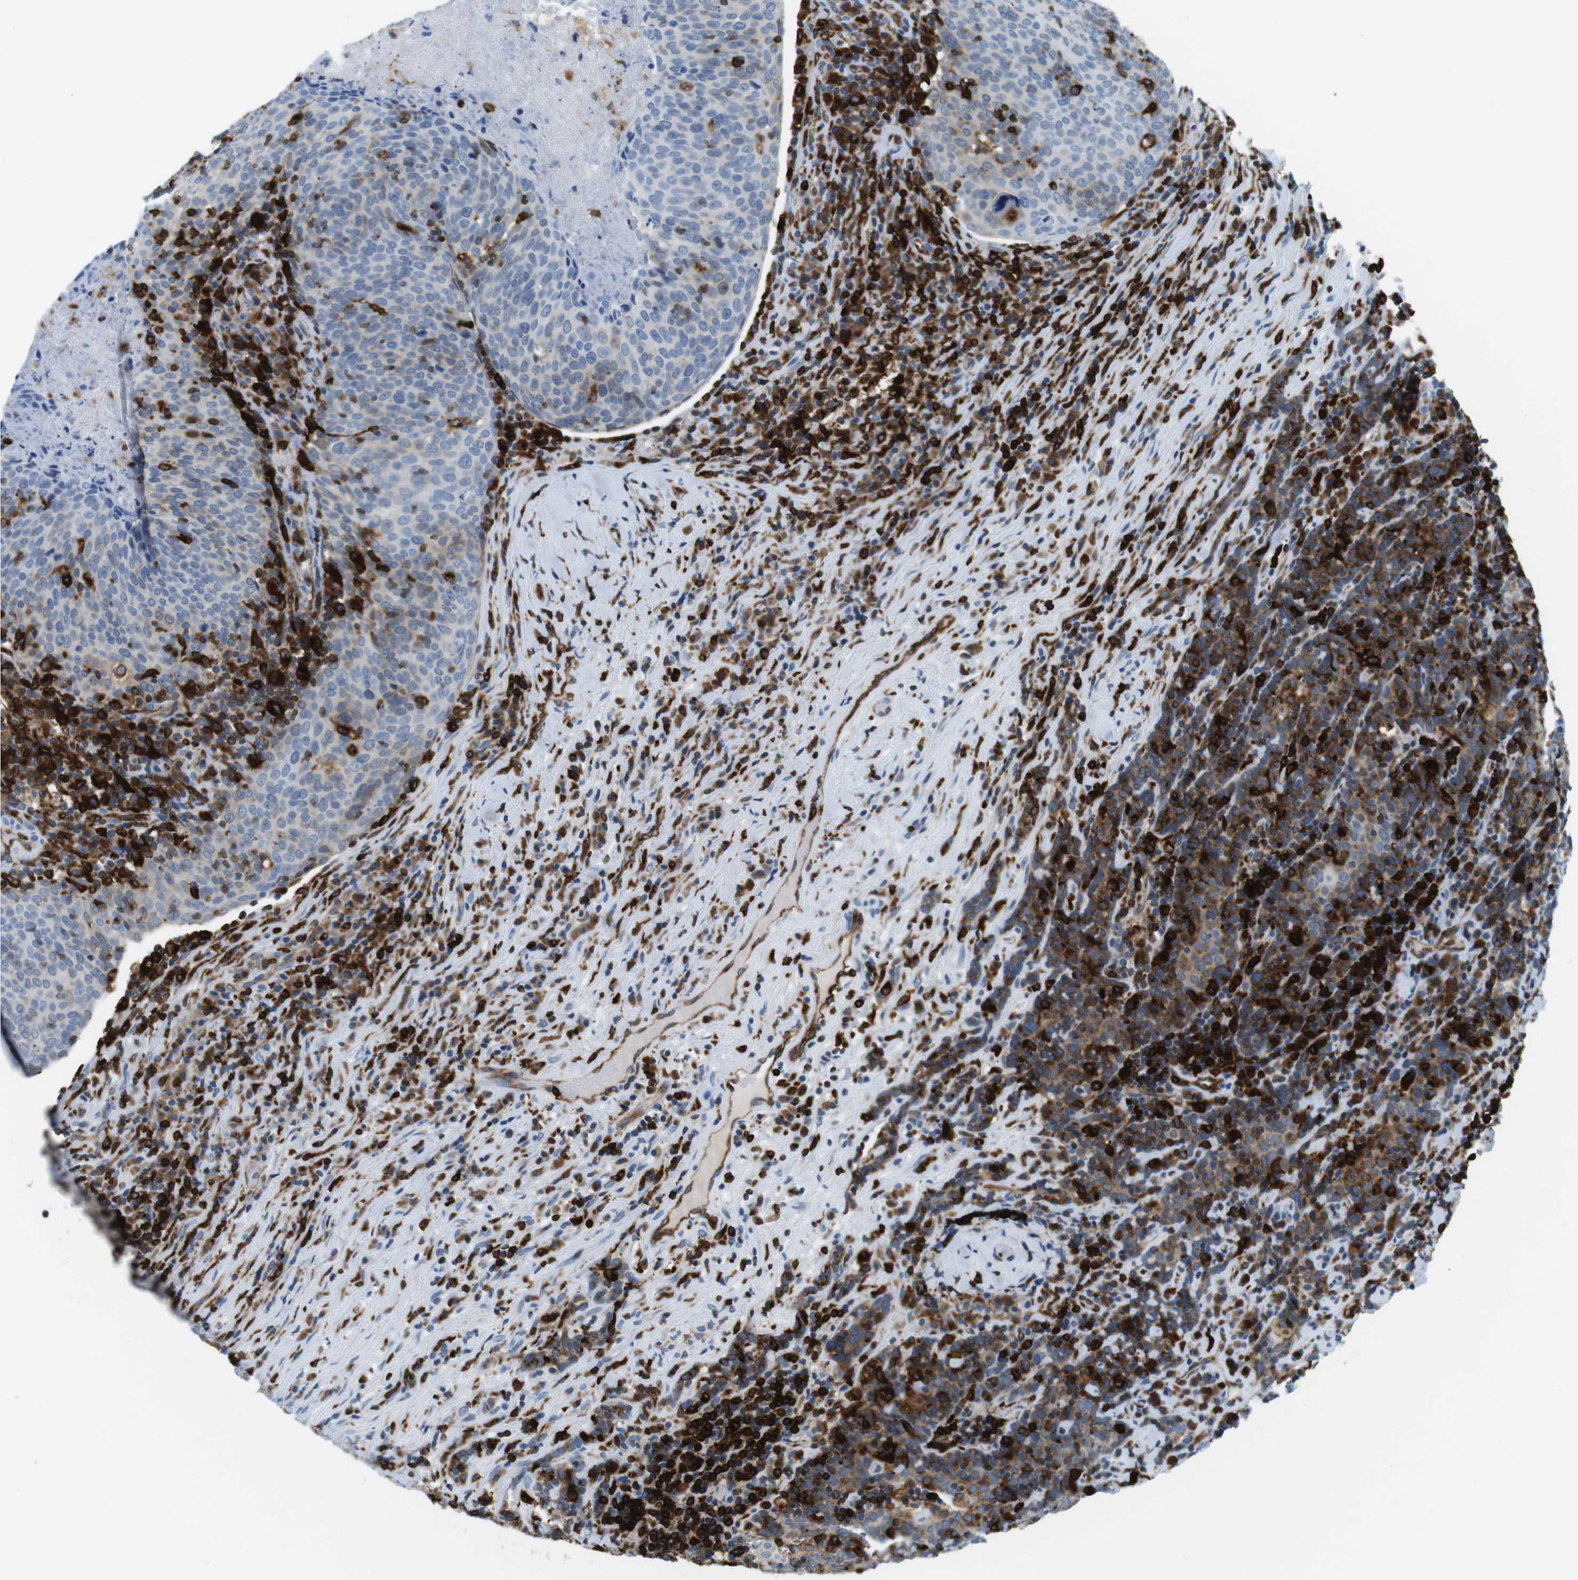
{"staining": {"intensity": "moderate", "quantity": "<25%", "location": "cytoplasmic/membranous"}, "tissue": "head and neck cancer", "cell_type": "Tumor cells", "image_type": "cancer", "snomed": [{"axis": "morphology", "description": "Squamous cell carcinoma, NOS"}, {"axis": "morphology", "description": "Squamous cell carcinoma, metastatic, NOS"}, {"axis": "topography", "description": "Lymph node"}, {"axis": "topography", "description": "Head-Neck"}], "caption": "Protein analysis of head and neck metastatic squamous cell carcinoma tissue demonstrates moderate cytoplasmic/membranous positivity in approximately <25% of tumor cells. (Brightfield microscopy of DAB IHC at high magnification).", "gene": "CIITA", "patient": {"sex": "male", "age": 62}}